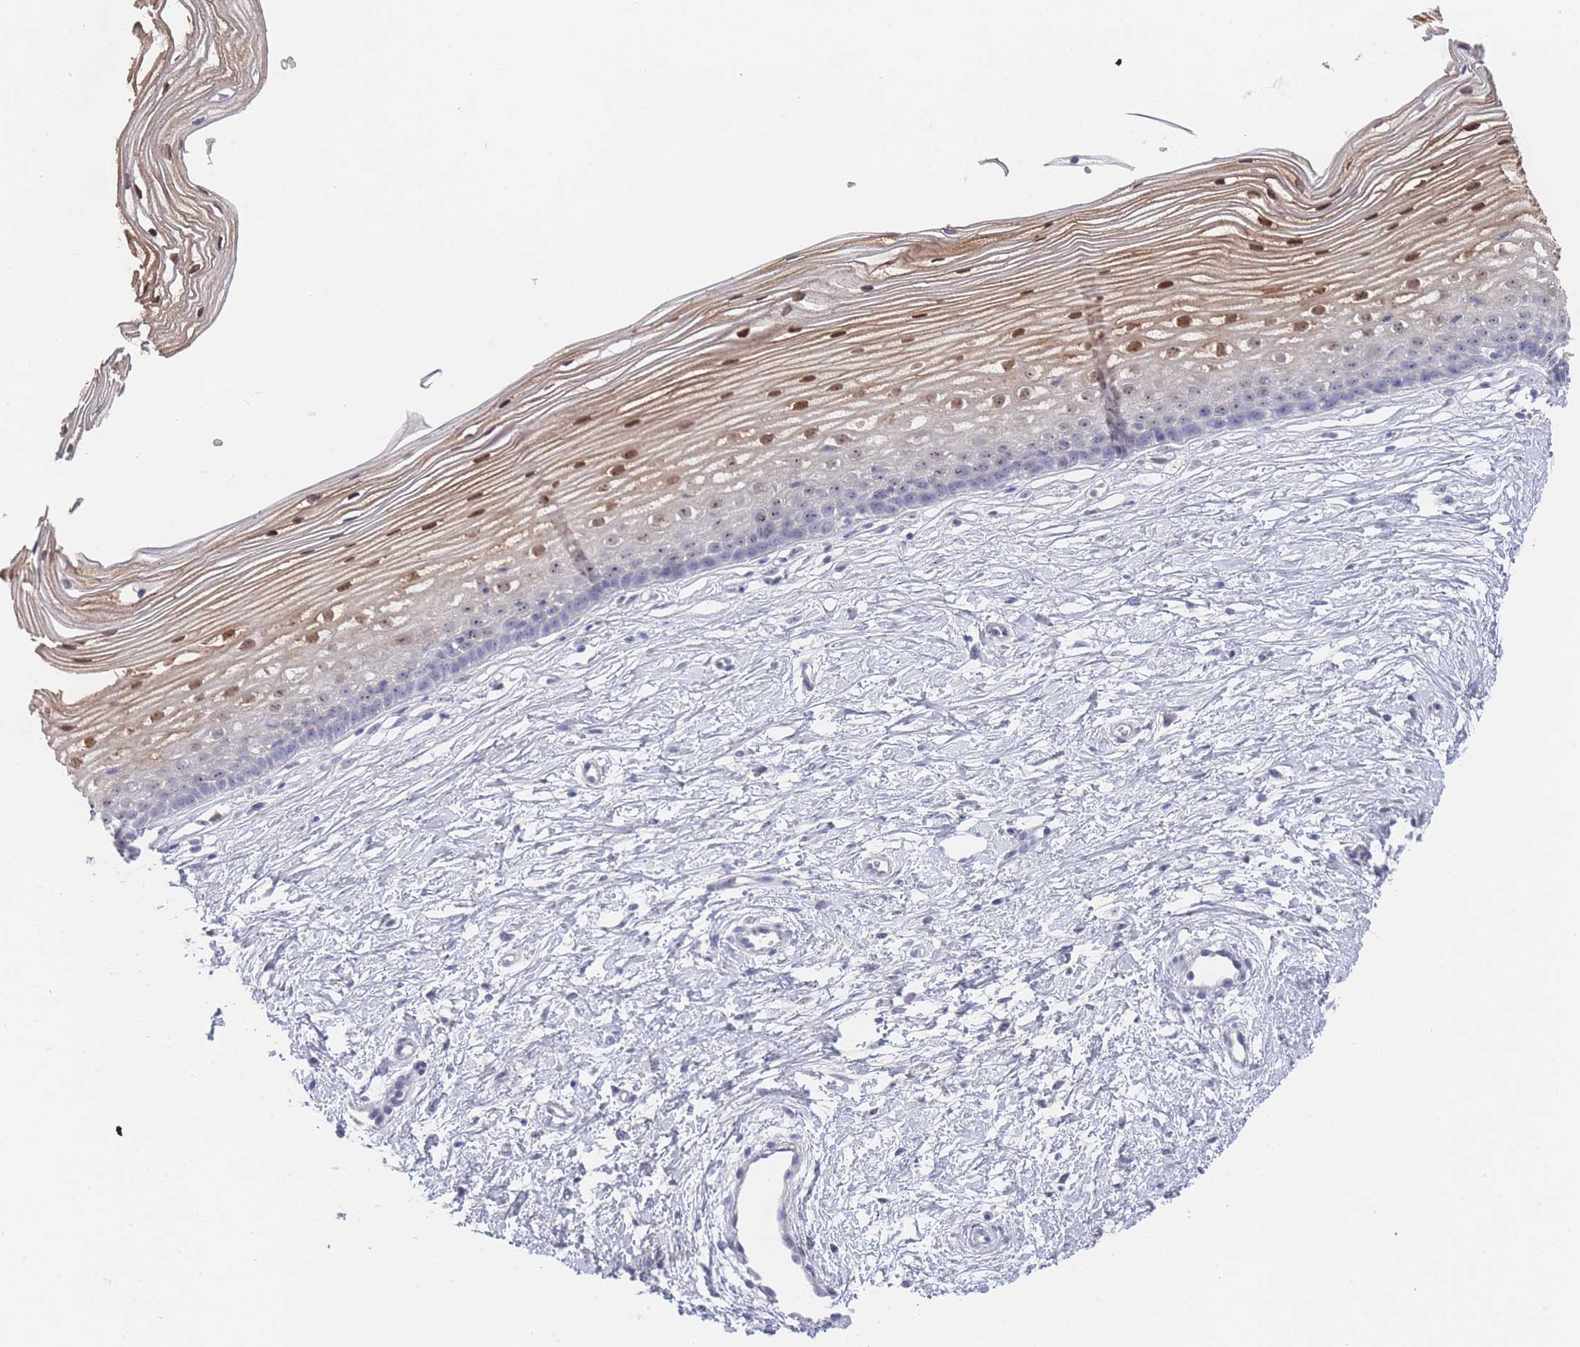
{"staining": {"intensity": "negative", "quantity": "none", "location": "none"}, "tissue": "cervix", "cell_type": "Glandular cells", "image_type": "normal", "snomed": [{"axis": "morphology", "description": "Normal tissue, NOS"}, {"axis": "topography", "description": "Cervix"}], "caption": "IHC photomicrograph of benign human cervix stained for a protein (brown), which reveals no expression in glandular cells. (Brightfield microscopy of DAB immunohistochemistry at high magnification).", "gene": "ZNF142", "patient": {"sex": "female", "age": 40}}